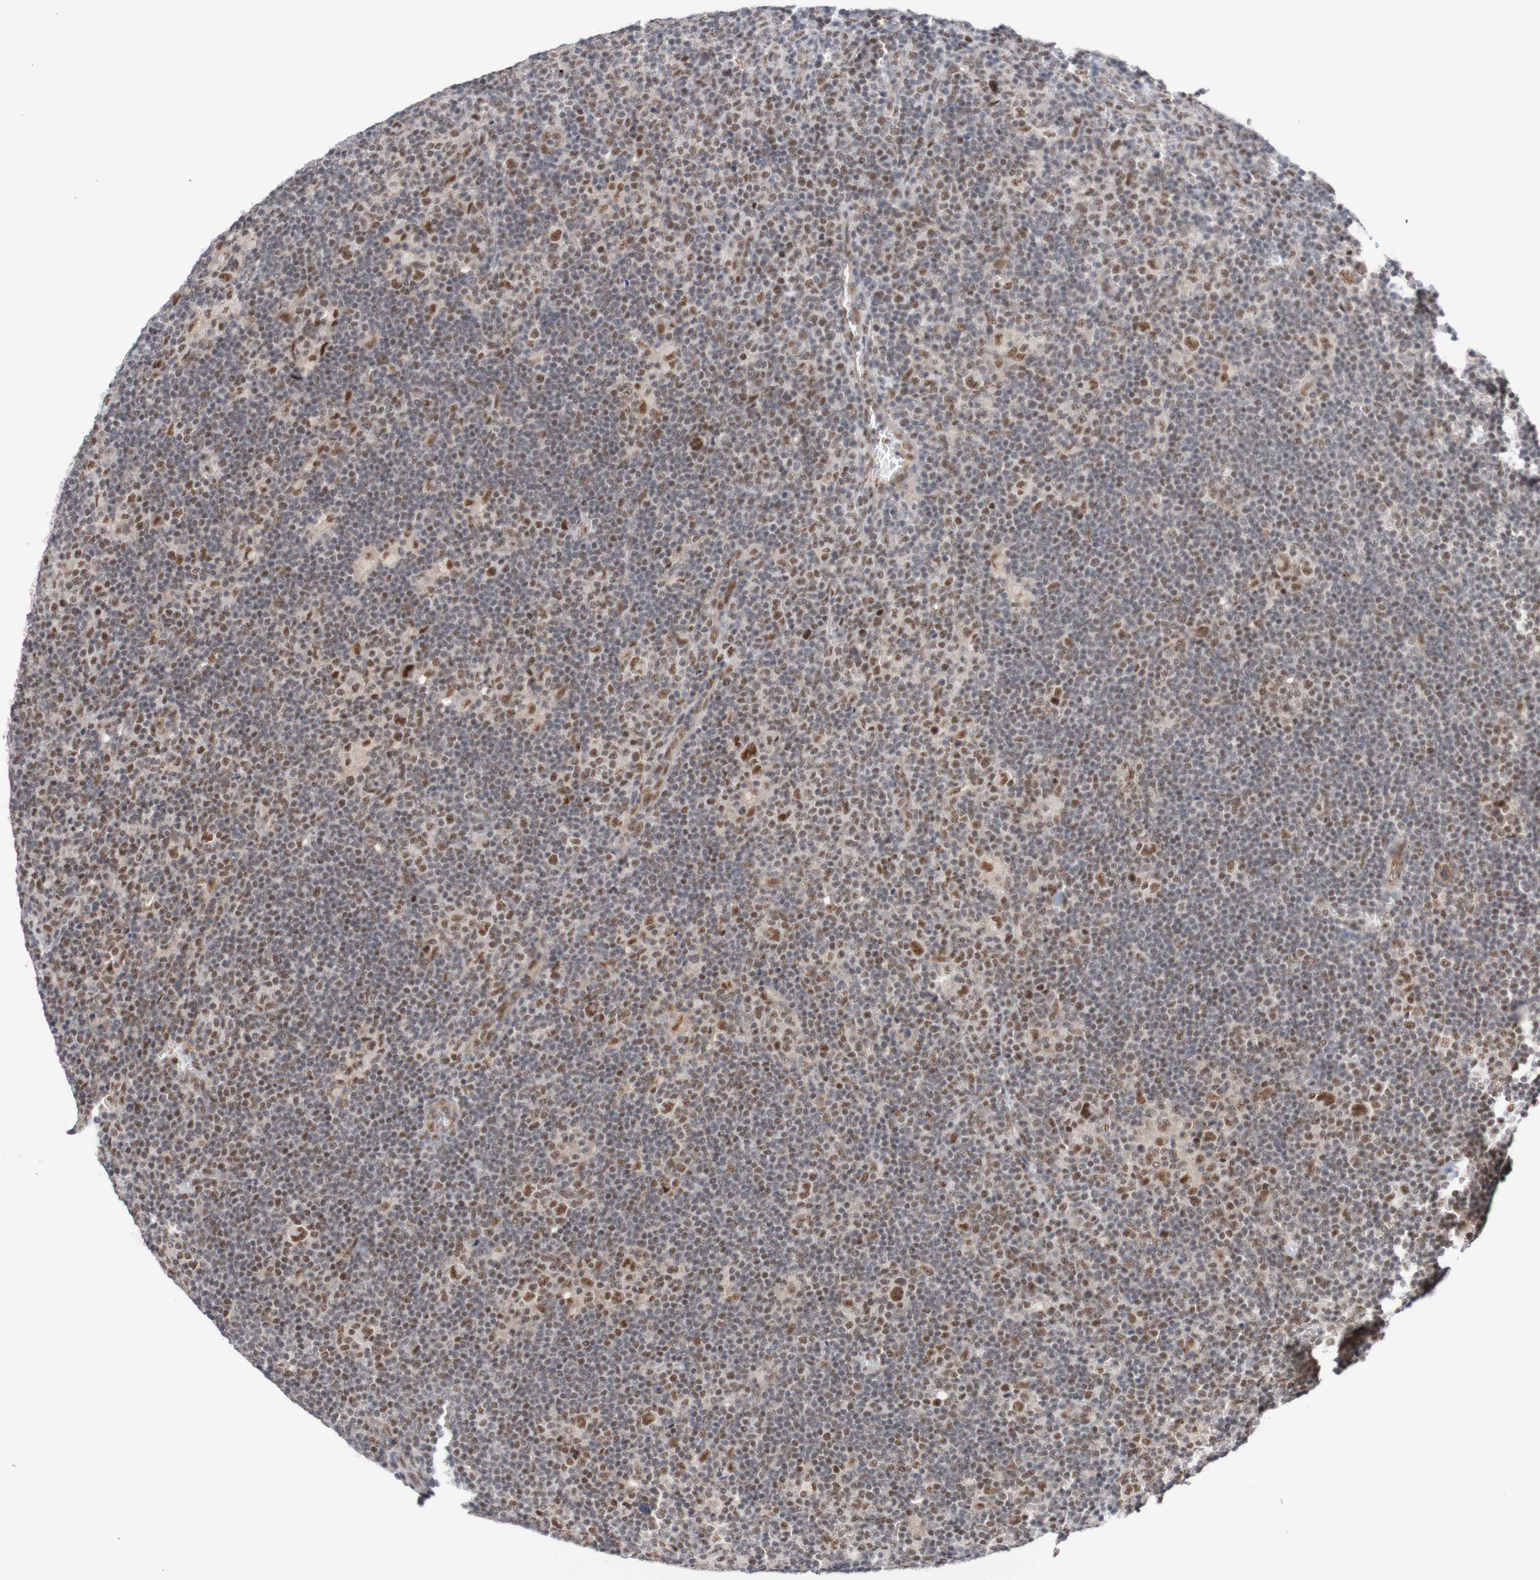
{"staining": {"intensity": "moderate", "quantity": ">75%", "location": "nuclear"}, "tissue": "lymphoma", "cell_type": "Tumor cells", "image_type": "cancer", "snomed": [{"axis": "morphology", "description": "Hodgkin's disease, NOS"}, {"axis": "topography", "description": "Lymph node"}], "caption": "IHC micrograph of Hodgkin's disease stained for a protein (brown), which reveals medium levels of moderate nuclear staining in about >75% of tumor cells.", "gene": "CDC5L", "patient": {"sex": "female", "age": 57}}